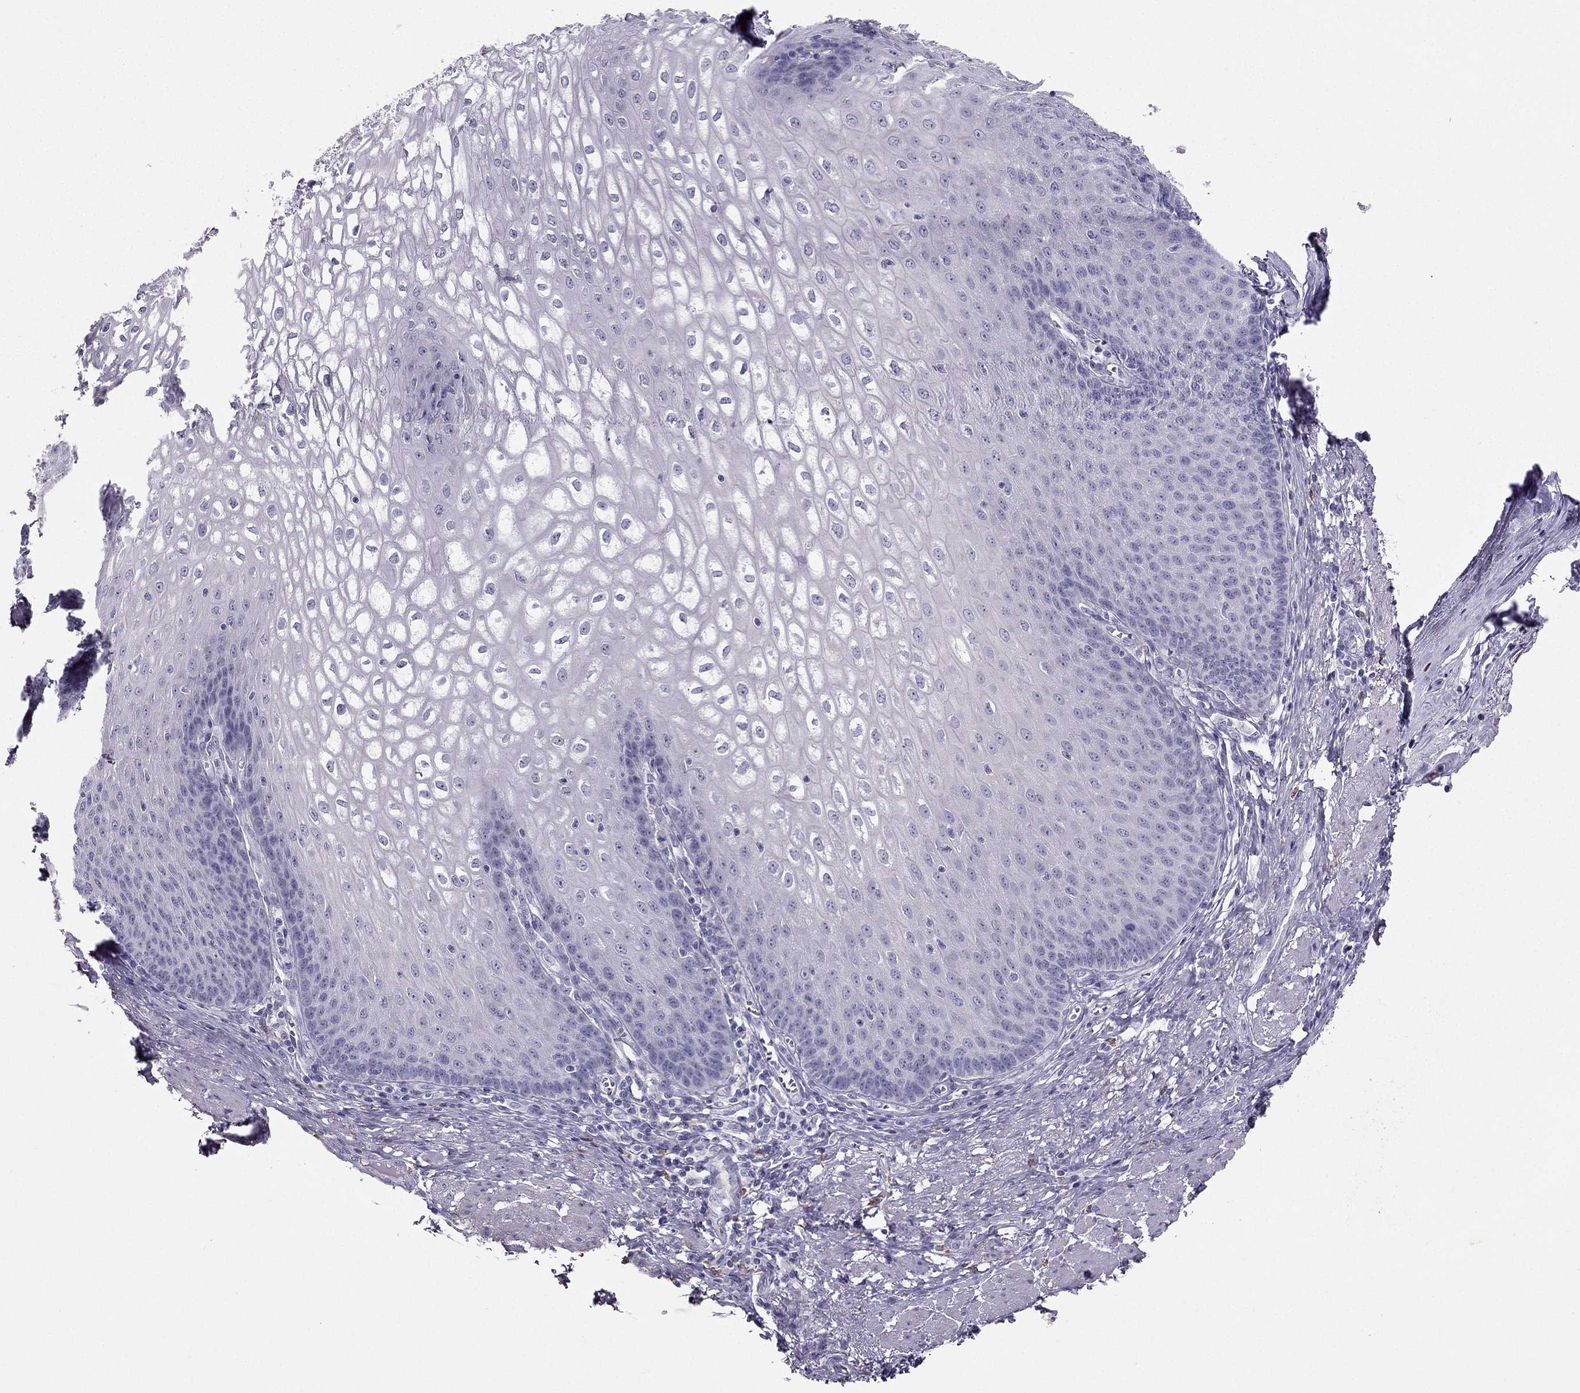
{"staining": {"intensity": "negative", "quantity": "none", "location": "none"}, "tissue": "esophagus", "cell_type": "Squamous epithelial cells", "image_type": "normal", "snomed": [{"axis": "morphology", "description": "Normal tissue, NOS"}, {"axis": "topography", "description": "Esophagus"}], "caption": "Esophagus stained for a protein using IHC reveals no staining squamous epithelial cells.", "gene": "LMTK3", "patient": {"sex": "male", "age": 58}}